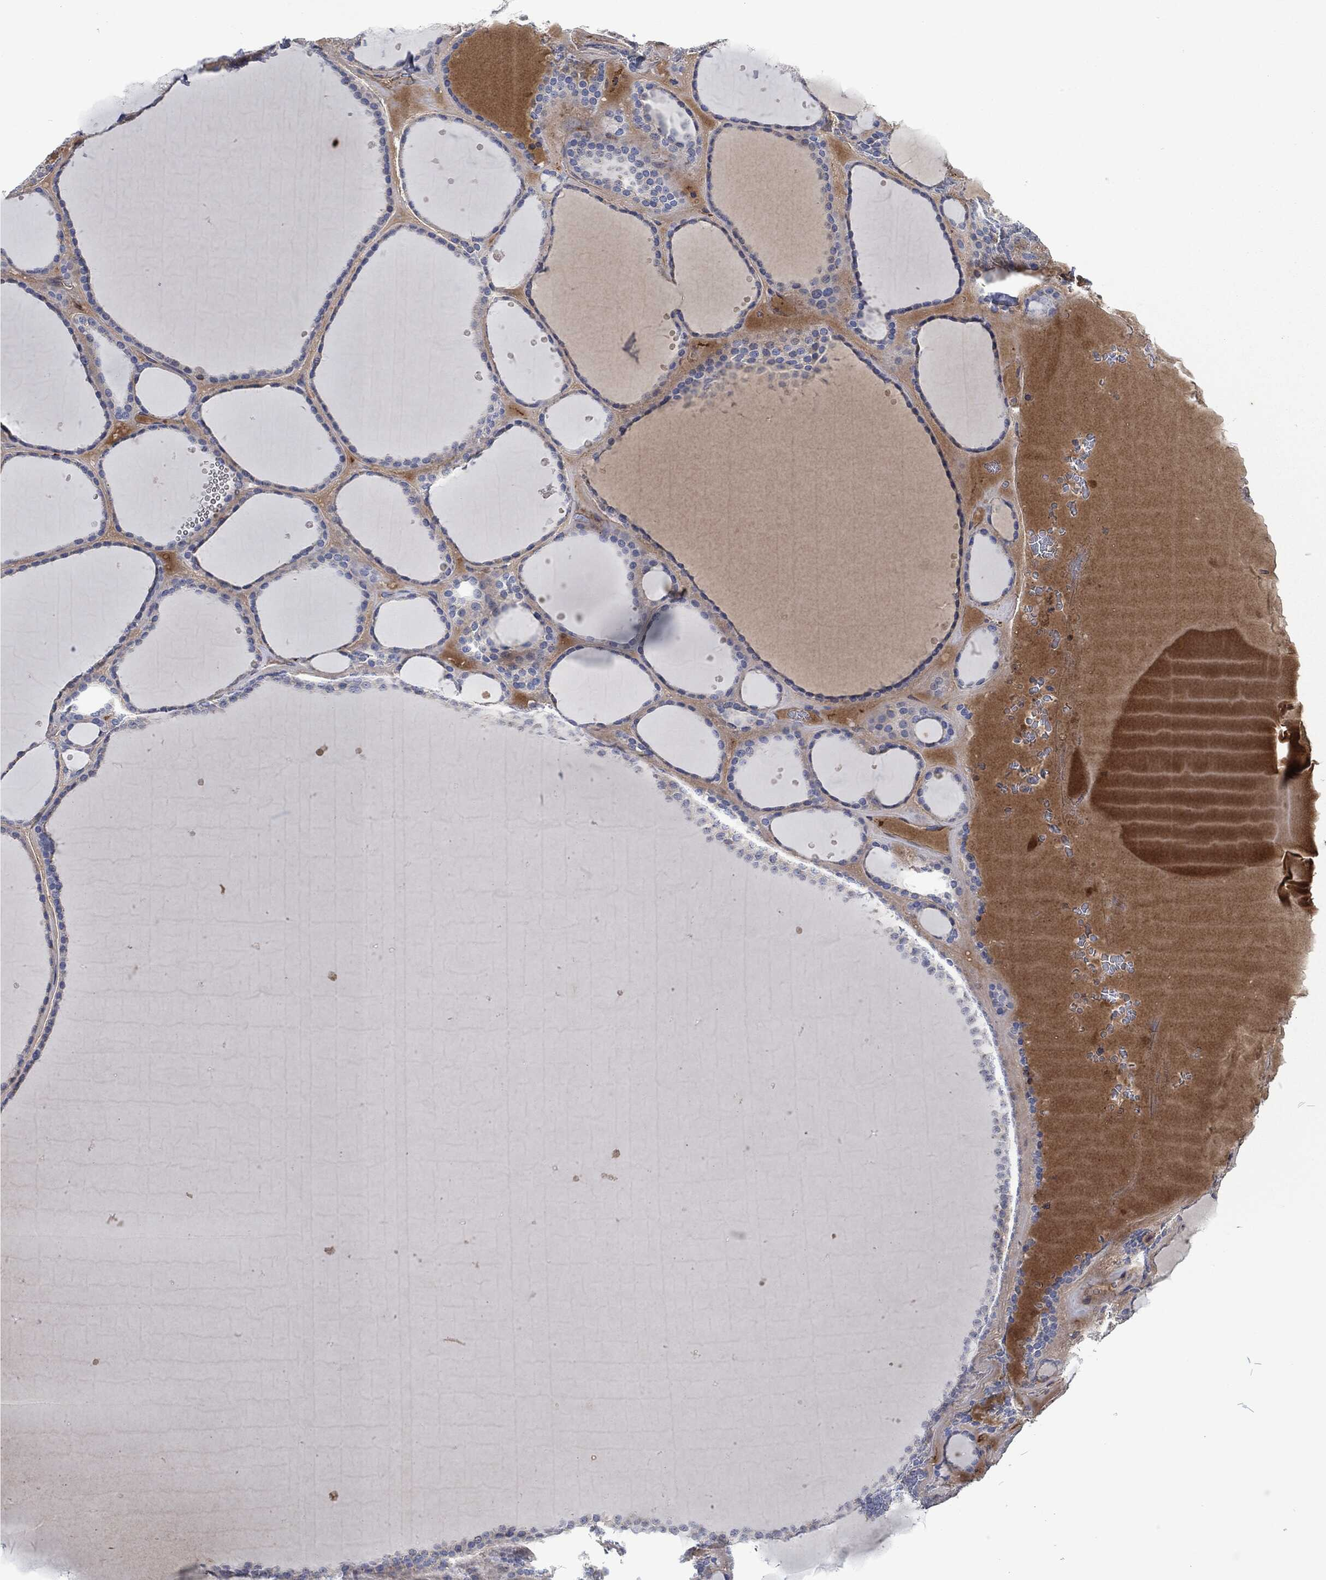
{"staining": {"intensity": "weak", "quantity": "<25%", "location": "cytoplasmic/membranous"}, "tissue": "thyroid gland", "cell_type": "Glandular cells", "image_type": "normal", "snomed": [{"axis": "morphology", "description": "Normal tissue, NOS"}, {"axis": "topography", "description": "Thyroid gland"}], "caption": "IHC histopathology image of unremarkable thyroid gland: human thyroid gland stained with DAB (3,3'-diaminobenzidine) displays no significant protein expression in glandular cells. The staining is performed using DAB (3,3'-diaminobenzidine) brown chromogen with nuclei counter-stained in using hematoxylin.", "gene": "LGALS9", "patient": {"sex": "male", "age": 63}}